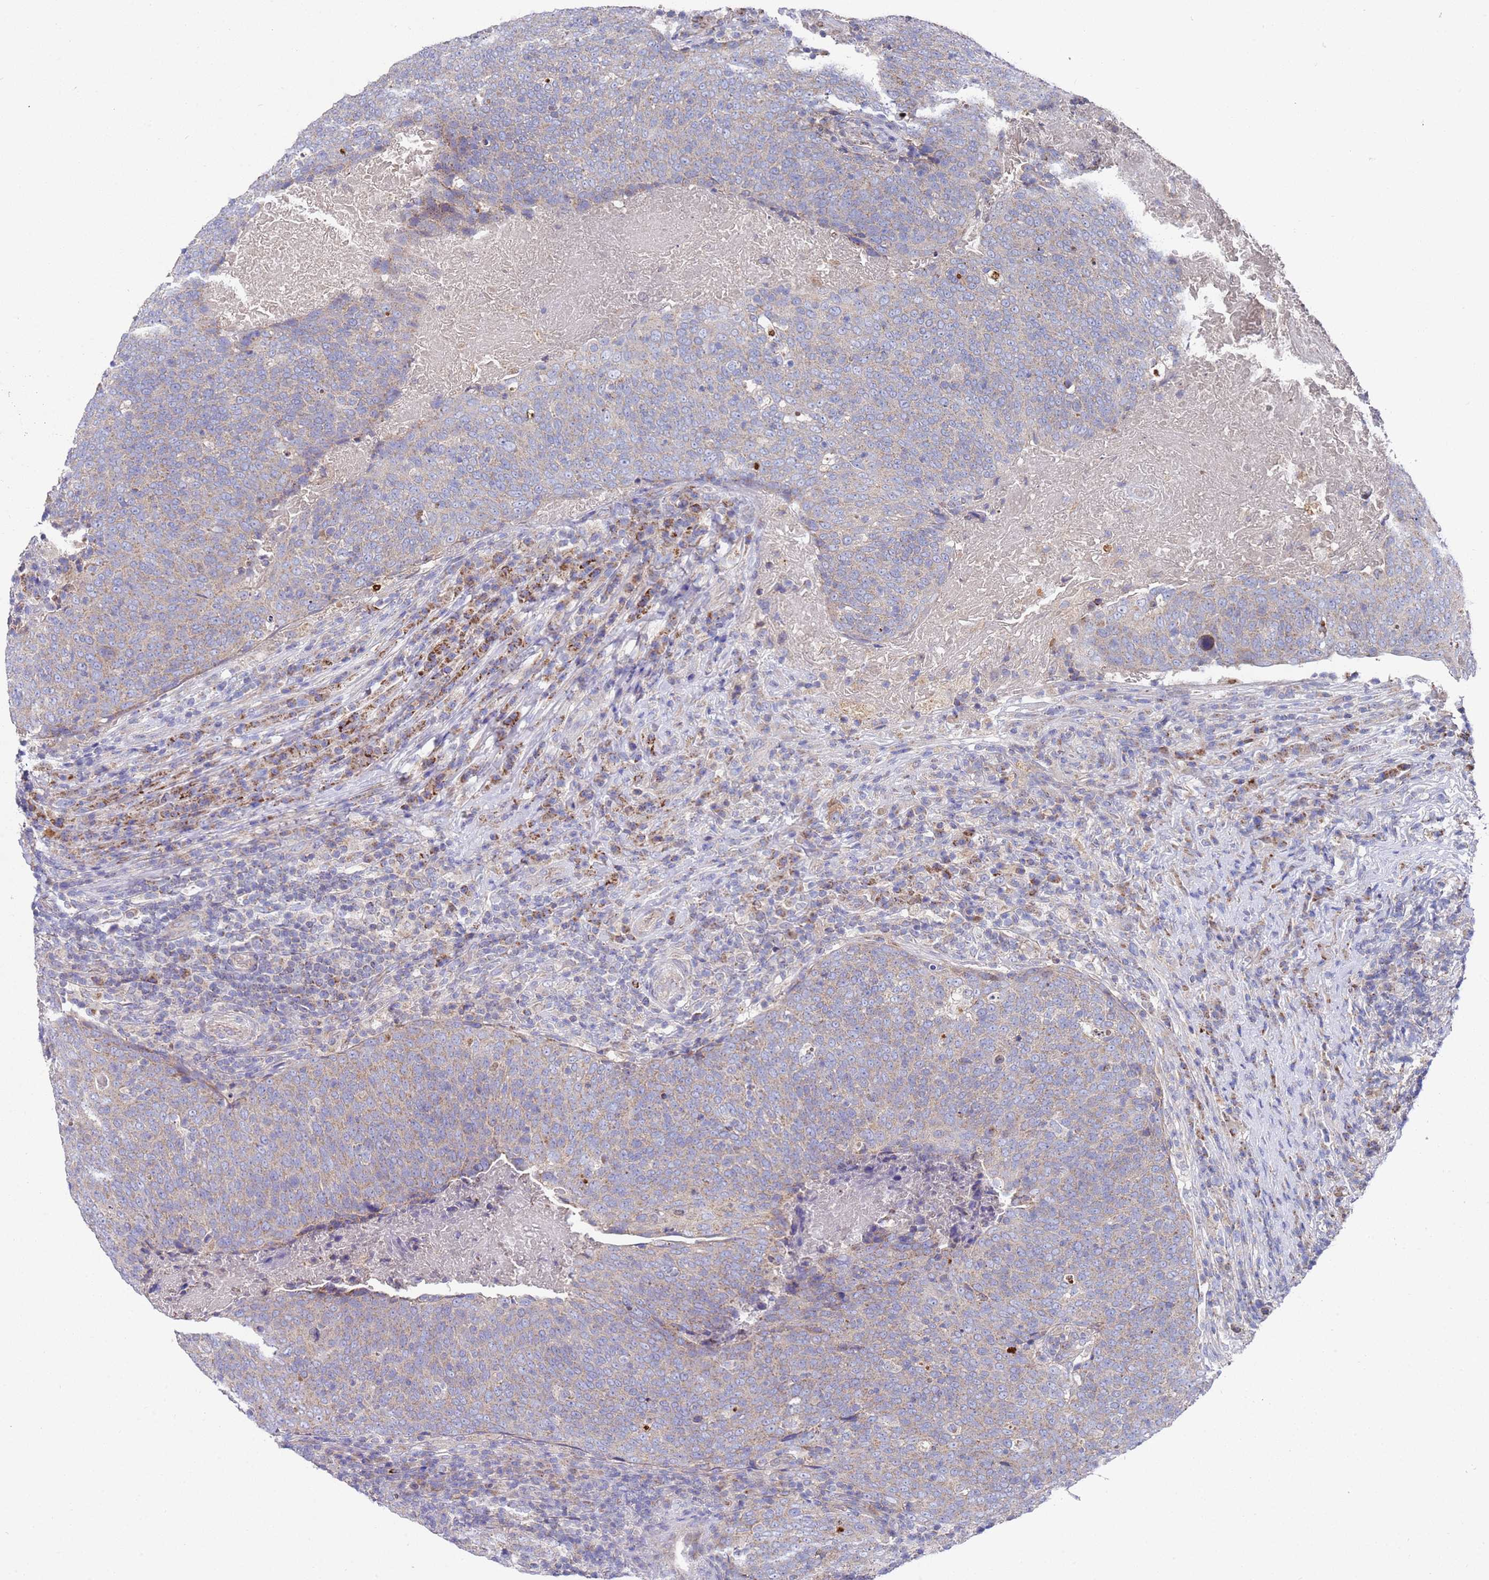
{"staining": {"intensity": "weak", "quantity": "25%-75%", "location": "cytoplasmic/membranous"}, "tissue": "head and neck cancer", "cell_type": "Tumor cells", "image_type": "cancer", "snomed": [{"axis": "morphology", "description": "Squamous cell carcinoma, NOS"}, {"axis": "morphology", "description": "Squamous cell carcinoma, metastatic, NOS"}, {"axis": "topography", "description": "Lymph node"}, {"axis": "topography", "description": "Head-Neck"}], "caption": "Head and neck cancer was stained to show a protein in brown. There is low levels of weak cytoplasmic/membranous staining in approximately 25%-75% of tumor cells.", "gene": "NPEPPS", "patient": {"sex": "male", "age": 62}}